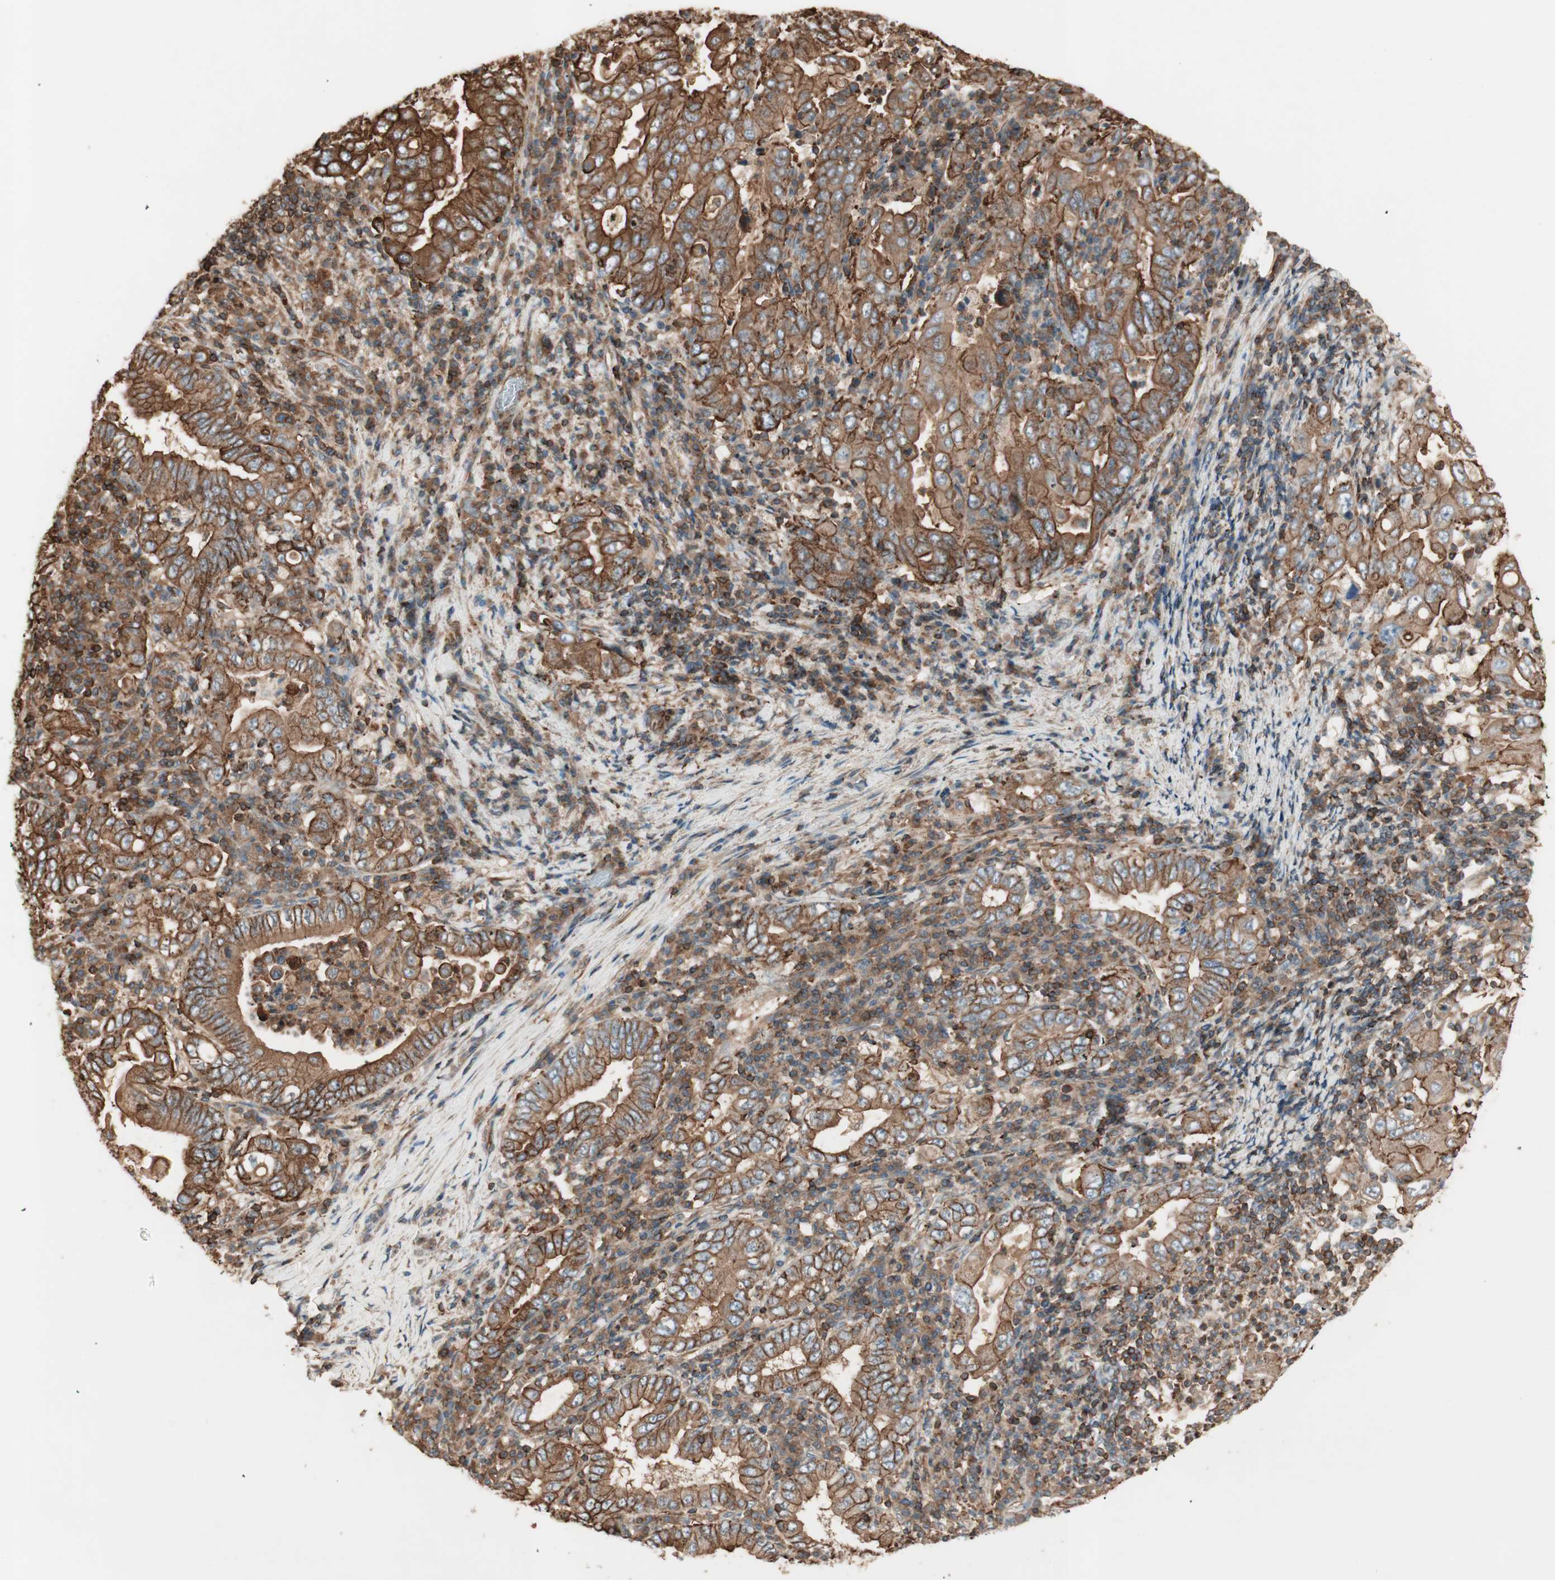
{"staining": {"intensity": "strong", "quantity": ">75%", "location": "cytoplasmic/membranous"}, "tissue": "stomach cancer", "cell_type": "Tumor cells", "image_type": "cancer", "snomed": [{"axis": "morphology", "description": "Normal tissue, NOS"}, {"axis": "morphology", "description": "Adenocarcinoma, NOS"}, {"axis": "topography", "description": "Esophagus"}, {"axis": "topography", "description": "Stomach, upper"}, {"axis": "topography", "description": "Peripheral nerve tissue"}], "caption": "Brown immunohistochemical staining in human adenocarcinoma (stomach) exhibits strong cytoplasmic/membranous positivity in about >75% of tumor cells.", "gene": "TCP11L1", "patient": {"sex": "male", "age": 62}}